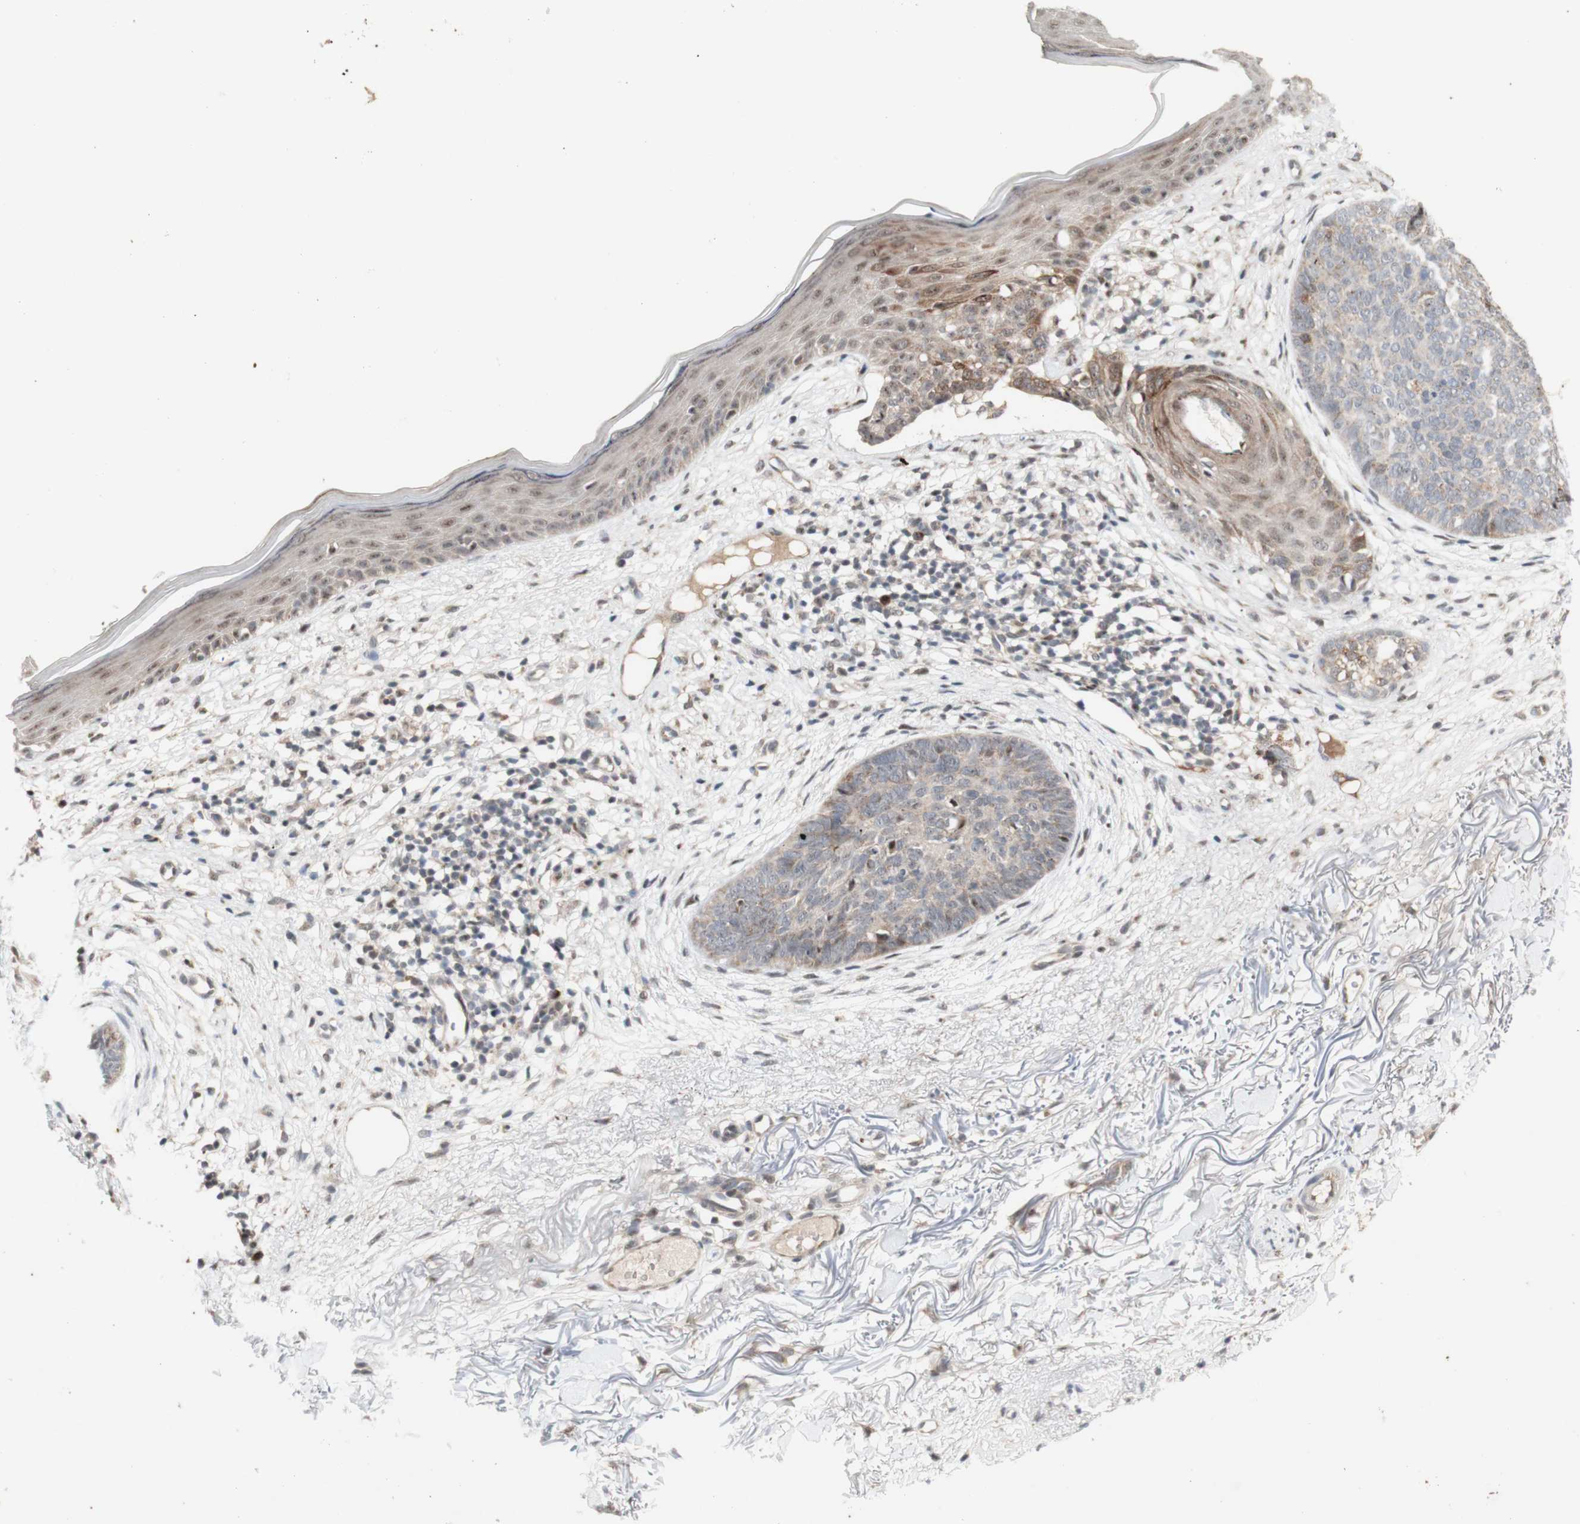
{"staining": {"intensity": "weak", "quantity": ">75%", "location": "cytoplasmic/membranous"}, "tissue": "skin cancer", "cell_type": "Tumor cells", "image_type": "cancer", "snomed": [{"axis": "morphology", "description": "Basal cell carcinoma"}, {"axis": "topography", "description": "Skin"}], "caption": "Weak cytoplasmic/membranous expression for a protein is seen in about >75% of tumor cells of skin cancer (basal cell carcinoma) using immunohistochemistry.", "gene": "CYLD", "patient": {"sex": "female", "age": 70}}